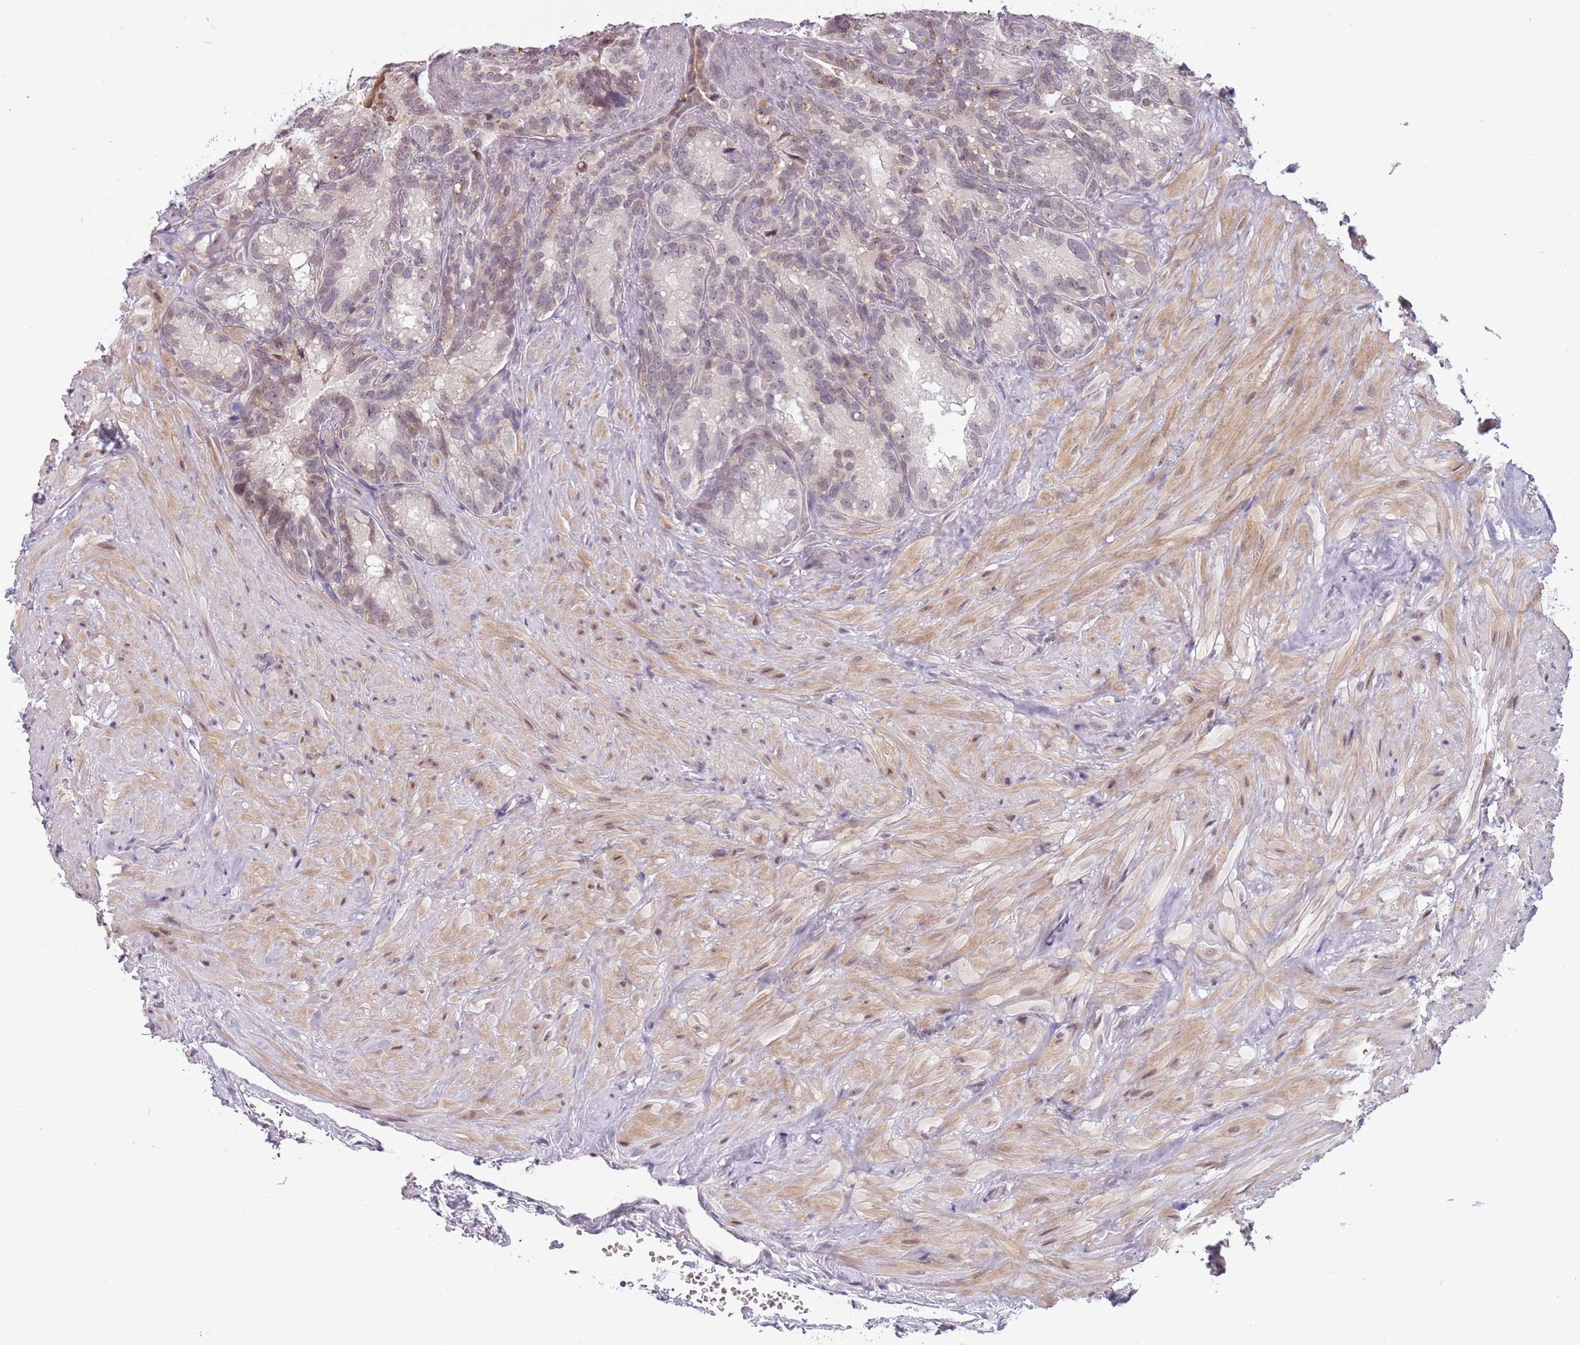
{"staining": {"intensity": "weak", "quantity": "<25%", "location": "nuclear"}, "tissue": "seminal vesicle", "cell_type": "Glandular cells", "image_type": "normal", "snomed": [{"axis": "morphology", "description": "Normal tissue, NOS"}, {"axis": "topography", "description": "Seminal veicle"}], "caption": "This is a micrograph of IHC staining of normal seminal vesicle, which shows no expression in glandular cells. (DAB (3,3'-diaminobenzidine) IHC visualized using brightfield microscopy, high magnification).", "gene": "BARD1", "patient": {"sex": "male", "age": 62}}